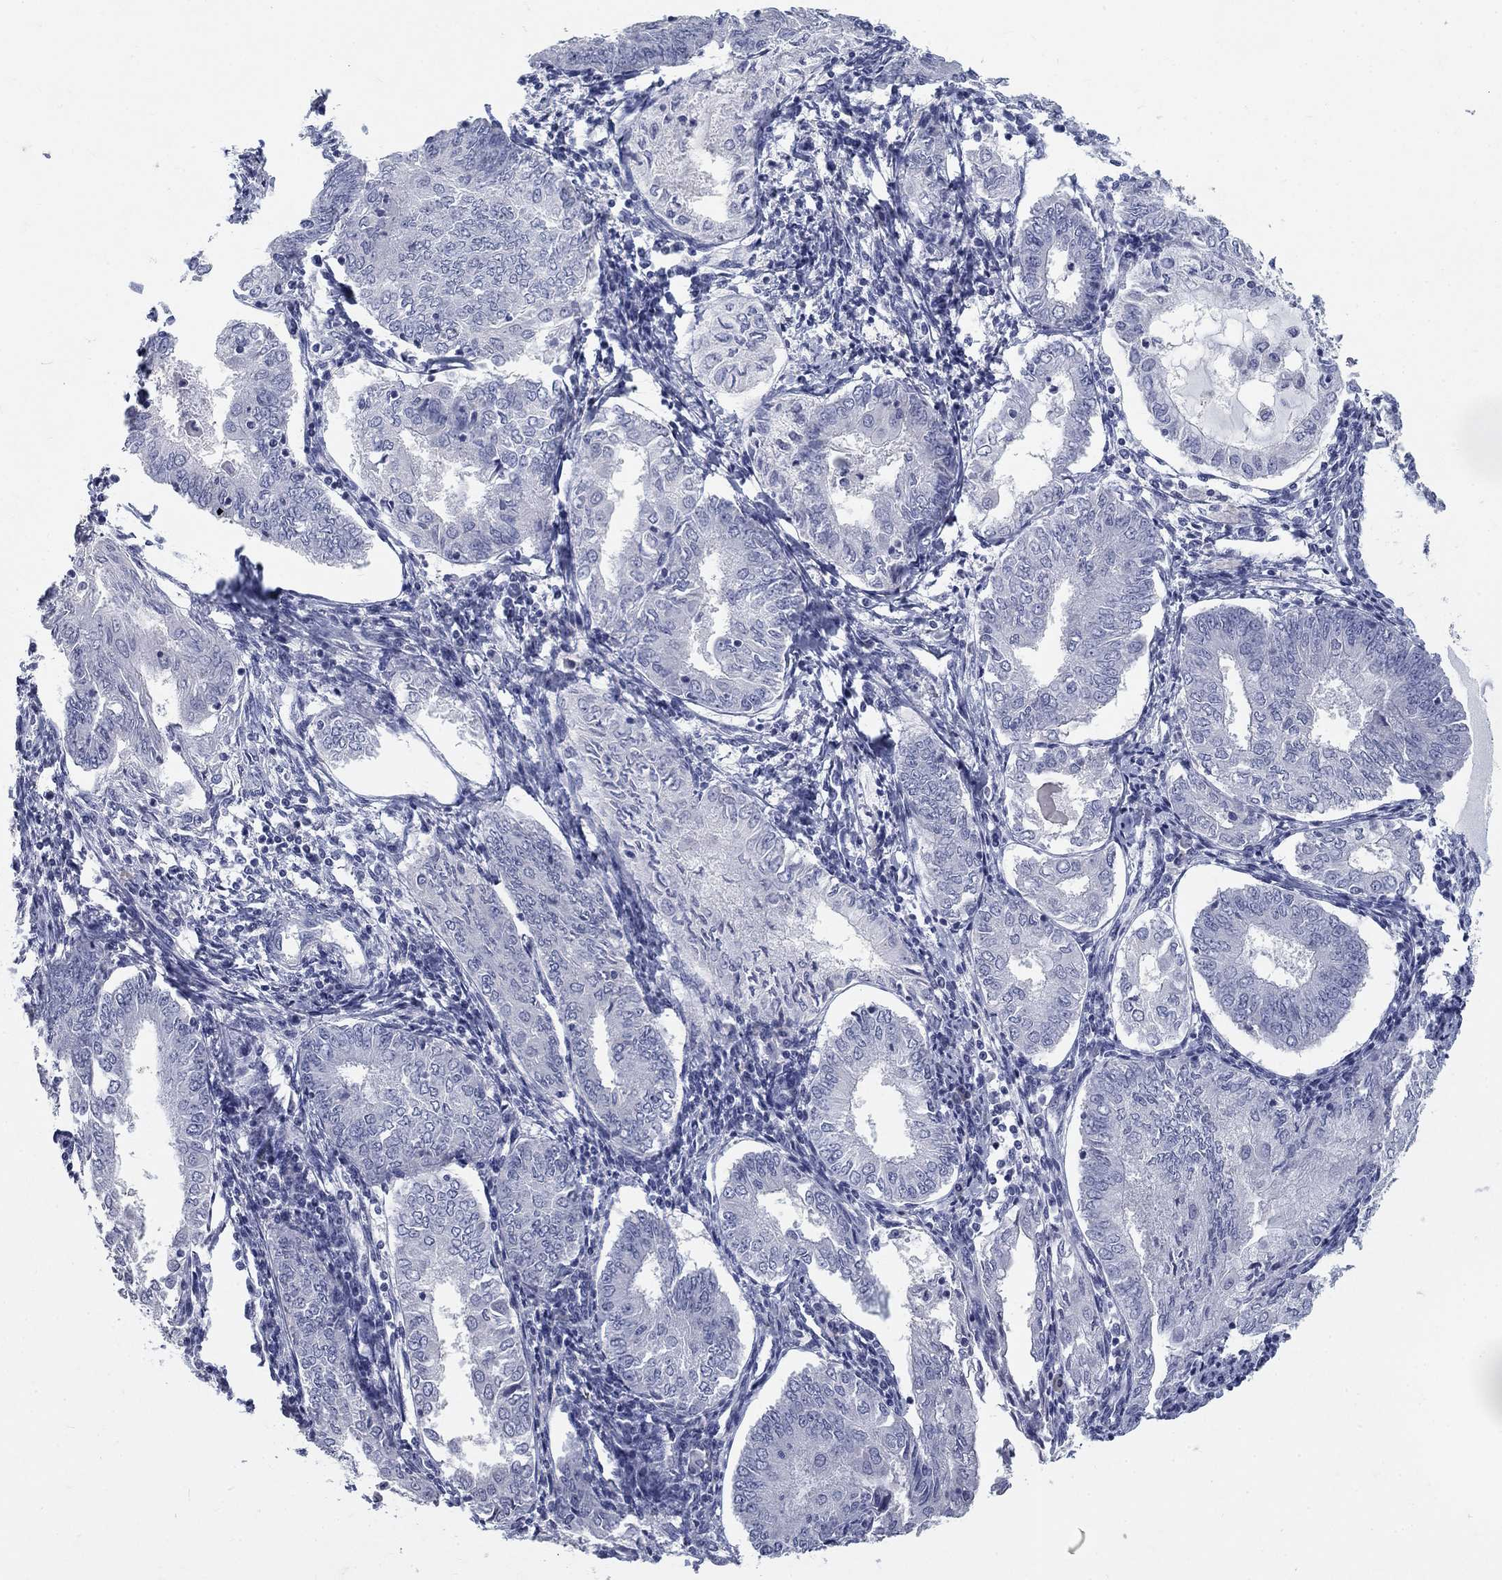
{"staining": {"intensity": "negative", "quantity": "none", "location": "none"}, "tissue": "endometrial cancer", "cell_type": "Tumor cells", "image_type": "cancer", "snomed": [{"axis": "morphology", "description": "Adenocarcinoma, NOS"}, {"axis": "topography", "description": "Endometrium"}], "caption": "Immunohistochemistry (IHC) of endometrial cancer exhibits no positivity in tumor cells.", "gene": "ELAVL4", "patient": {"sex": "female", "age": 68}}